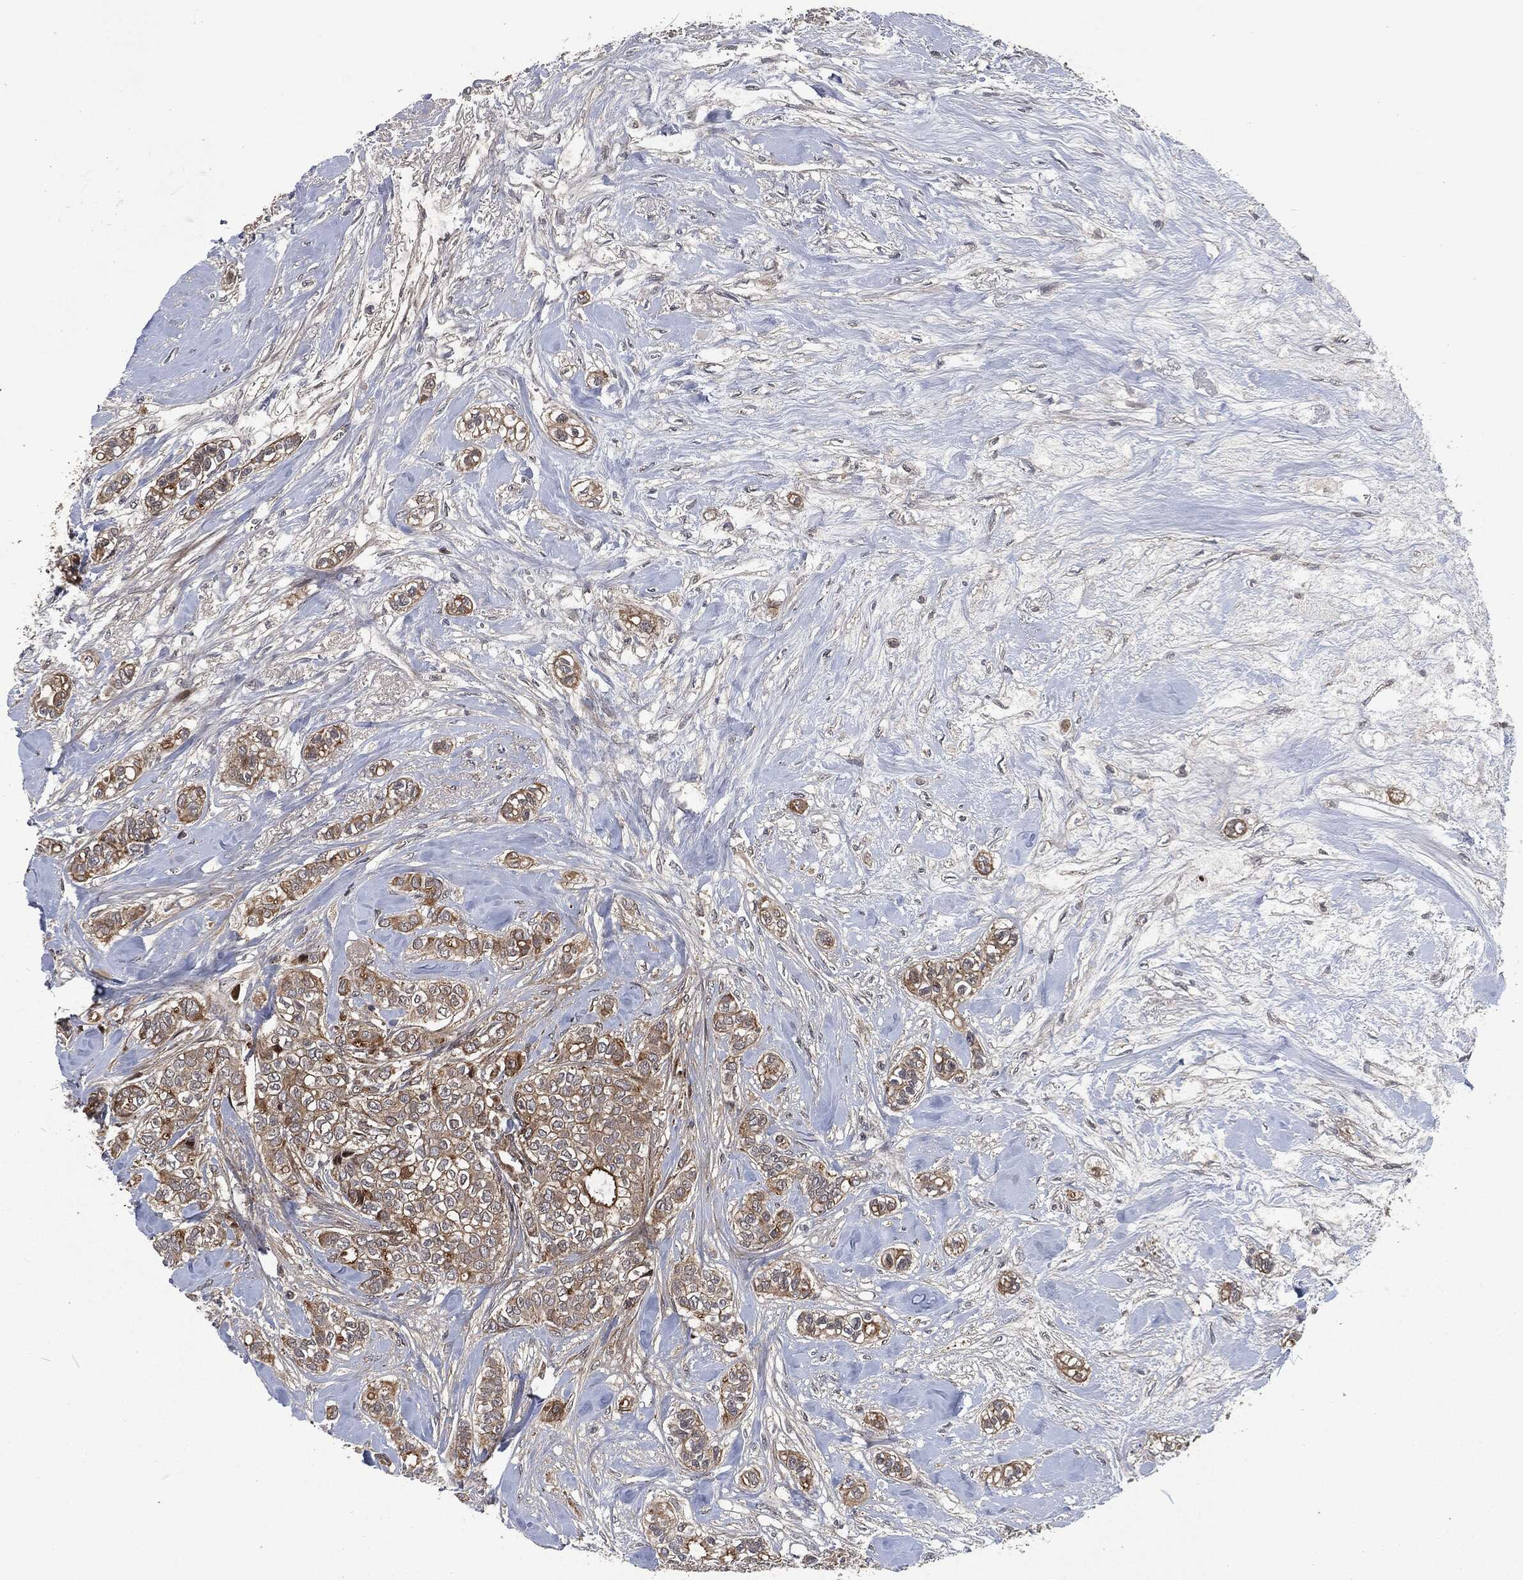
{"staining": {"intensity": "weak", "quantity": ">75%", "location": "cytoplasmic/membranous"}, "tissue": "breast cancer", "cell_type": "Tumor cells", "image_type": "cancer", "snomed": [{"axis": "morphology", "description": "Duct carcinoma"}, {"axis": "topography", "description": "Breast"}], "caption": "Weak cytoplasmic/membranous protein positivity is present in about >75% of tumor cells in breast infiltrating ductal carcinoma. The protein is stained brown, and the nuclei are stained in blue (DAB IHC with brightfield microscopy, high magnification).", "gene": "CMPK2", "patient": {"sex": "female", "age": 71}}